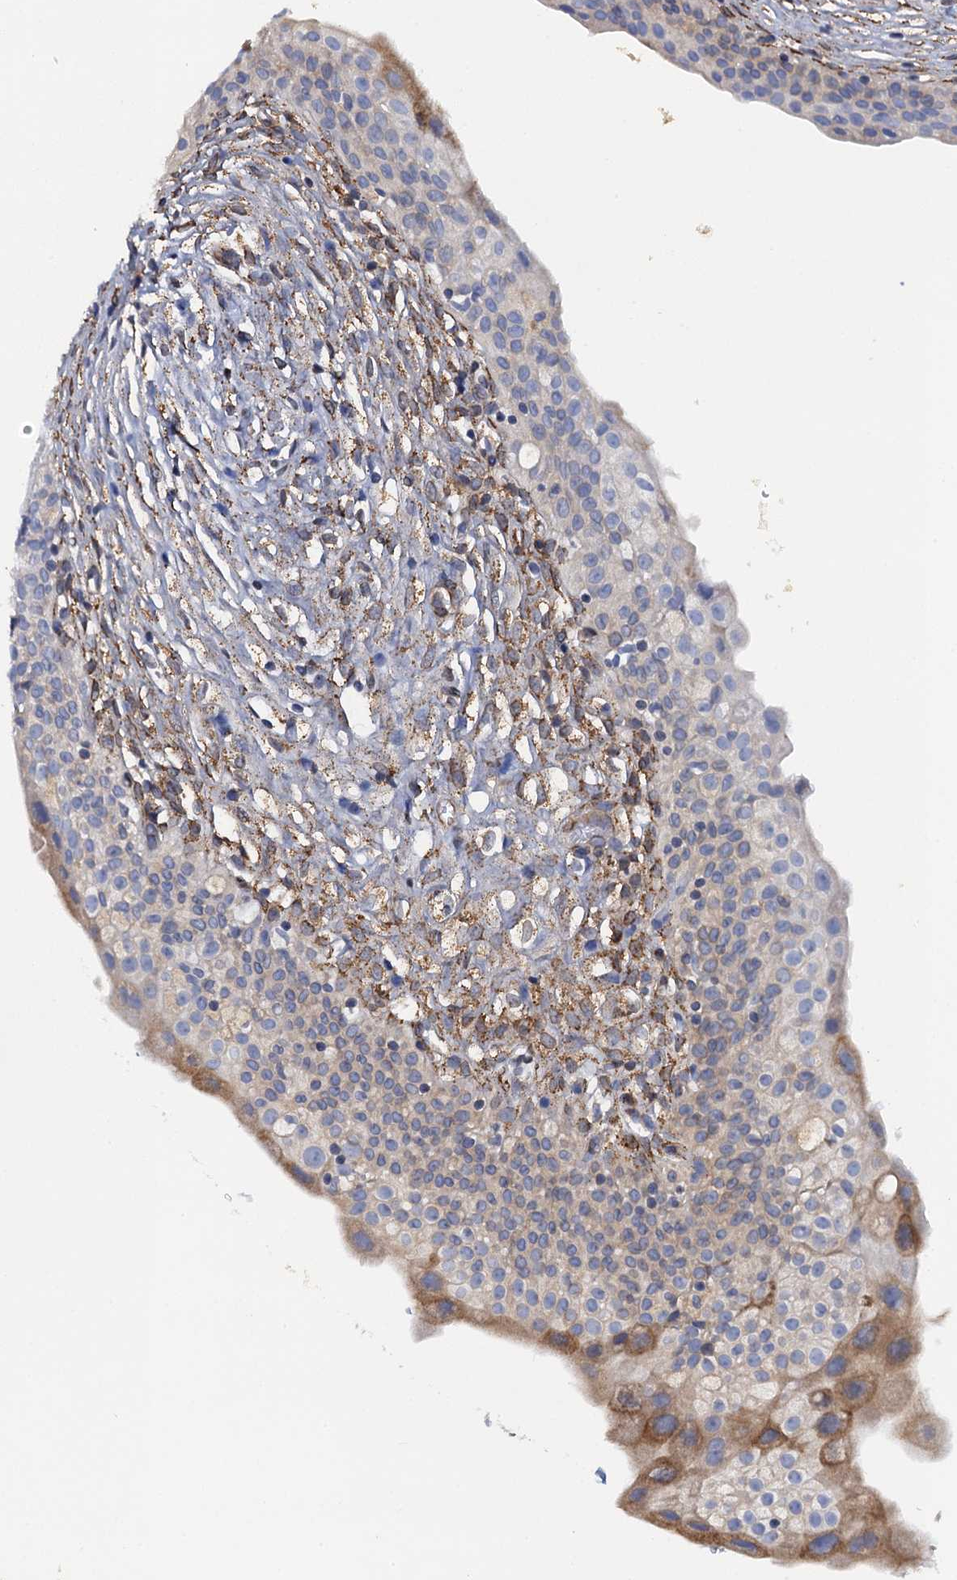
{"staining": {"intensity": "moderate", "quantity": "<25%", "location": "cytoplasmic/membranous"}, "tissue": "urinary bladder", "cell_type": "Urothelial cells", "image_type": "normal", "snomed": [{"axis": "morphology", "description": "Normal tissue, NOS"}, {"axis": "topography", "description": "Urinary bladder"}], "caption": "A brown stain highlights moderate cytoplasmic/membranous expression of a protein in urothelial cells of unremarkable human urinary bladder.", "gene": "POGLUT3", "patient": {"sex": "male", "age": 55}}